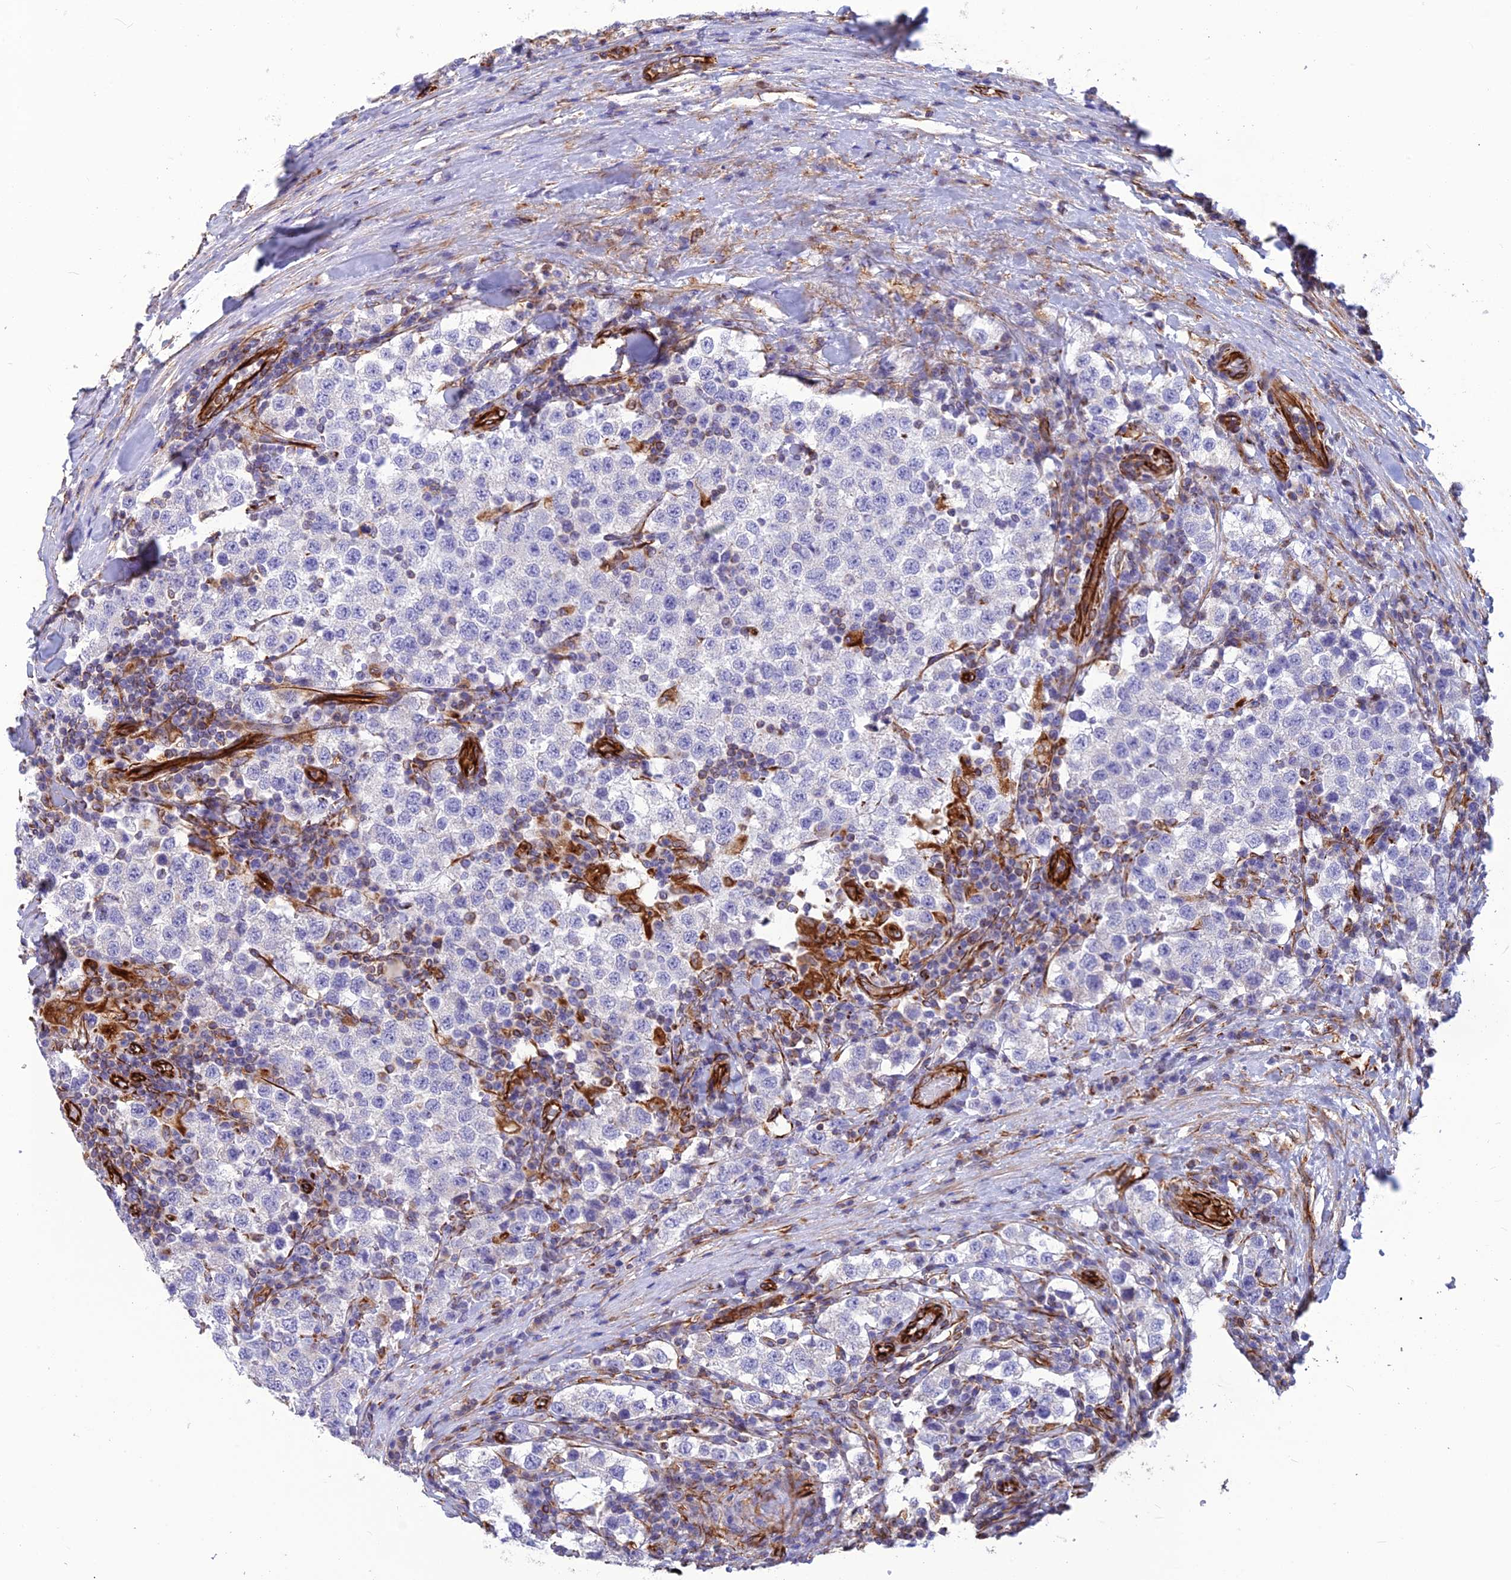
{"staining": {"intensity": "negative", "quantity": "none", "location": "none"}, "tissue": "testis cancer", "cell_type": "Tumor cells", "image_type": "cancer", "snomed": [{"axis": "morphology", "description": "Seminoma, NOS"}, {"axis": "topography", "description": "Testis"}], "caption": "Photomicrograph shows no protein expression in tumor cells of testis cancer (seminoma) tissue.", "gene": "FBXL20", "patient": {"sex": "male", "age": 34}}